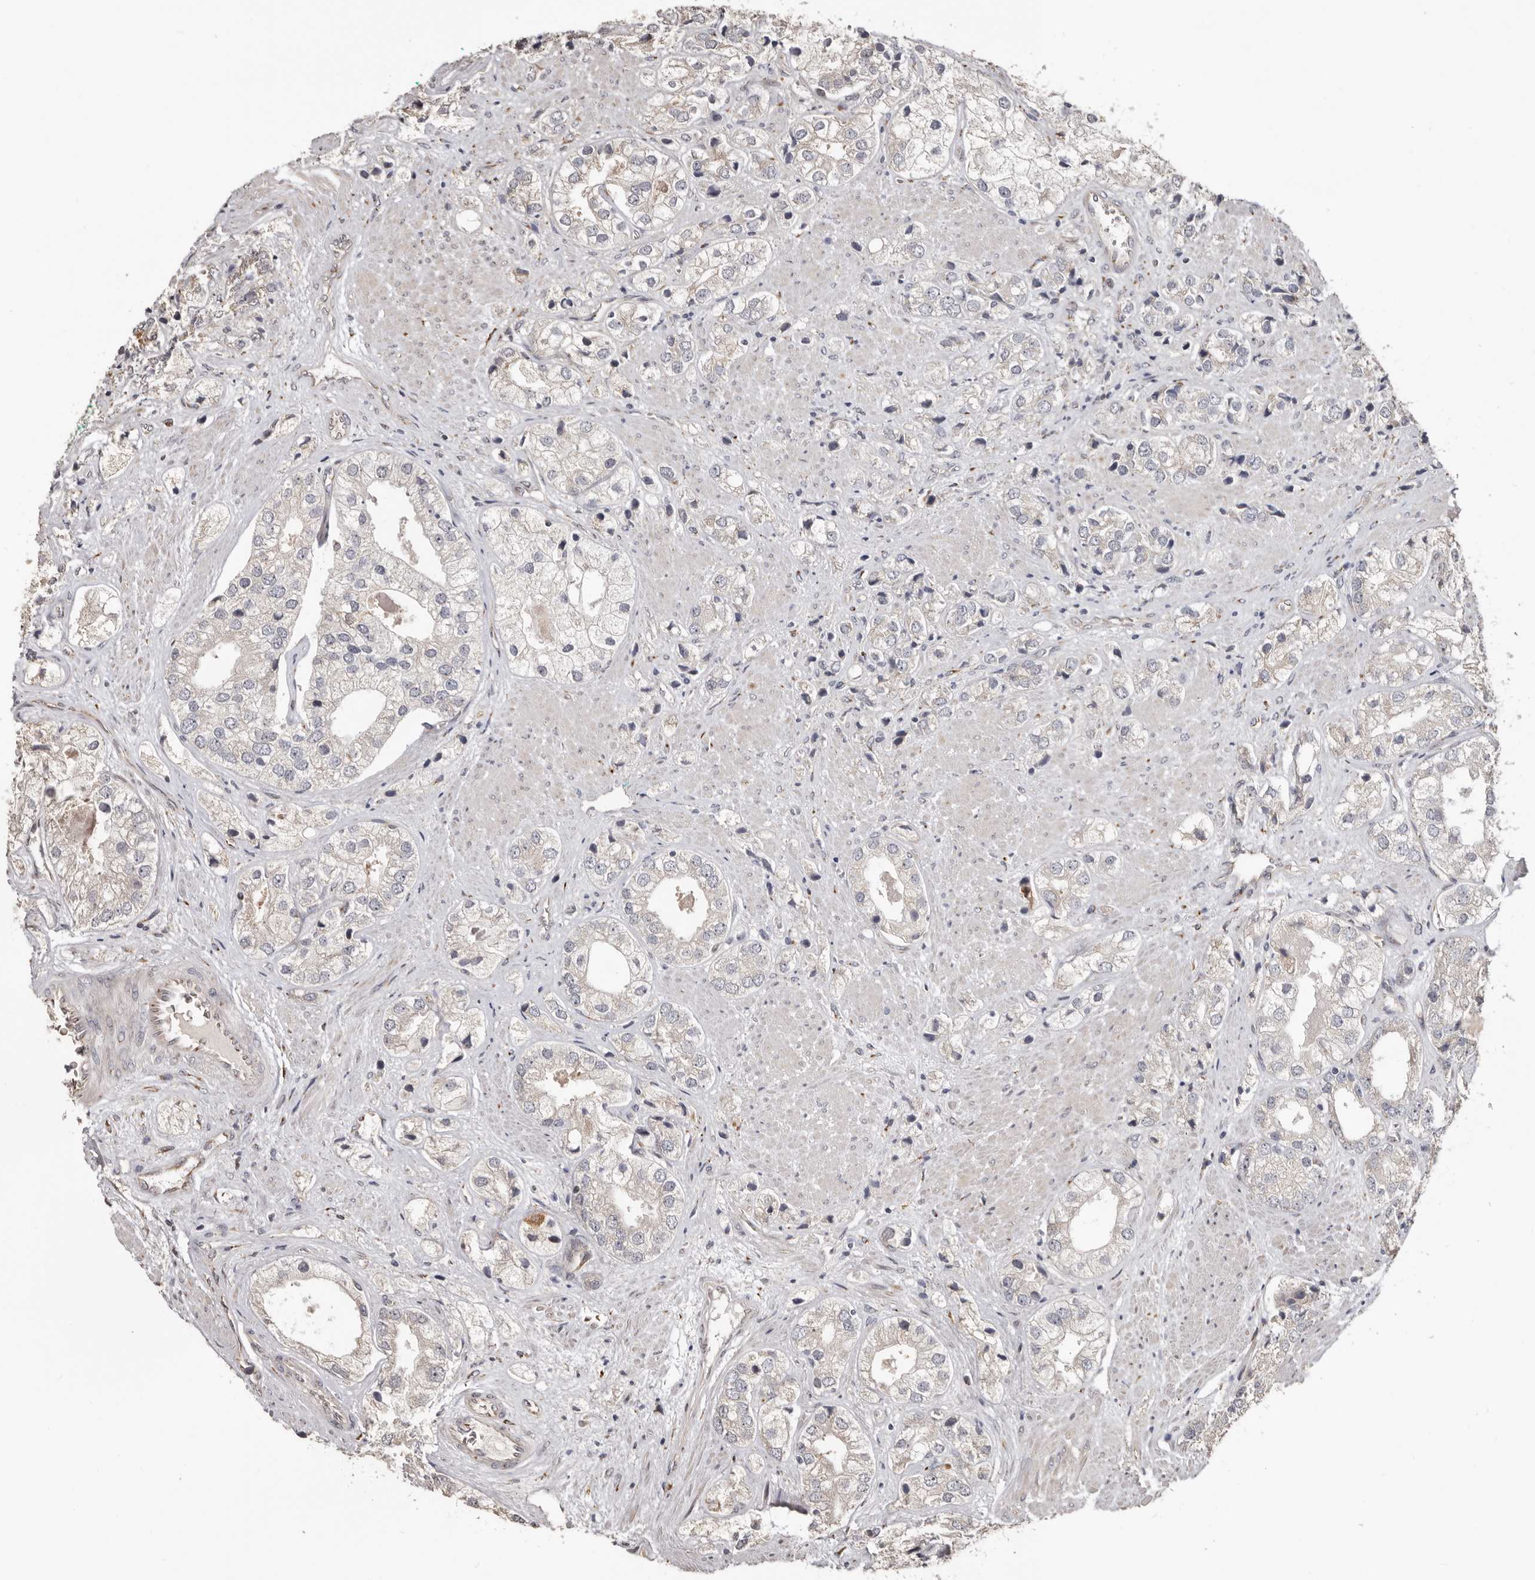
{"staining": {"intensity": "negative", "quantity": "none", "location": "none"}, "tissue": "prostate cancer", "cell_type": "Tumor cells", "image_type": "cancer", "snomed": [{"axis": "morphology", "description": "Adenocarcinoma, High grade"}, {"axis": "topography", "description": "Prostate"}], "caption": "Protein analysis of prostate adenocarcinoma (high-grade) shows no significant expression in tumor cells.", "gene": "ENTREP1", "patient": {"sex": "male", "age": 50}}